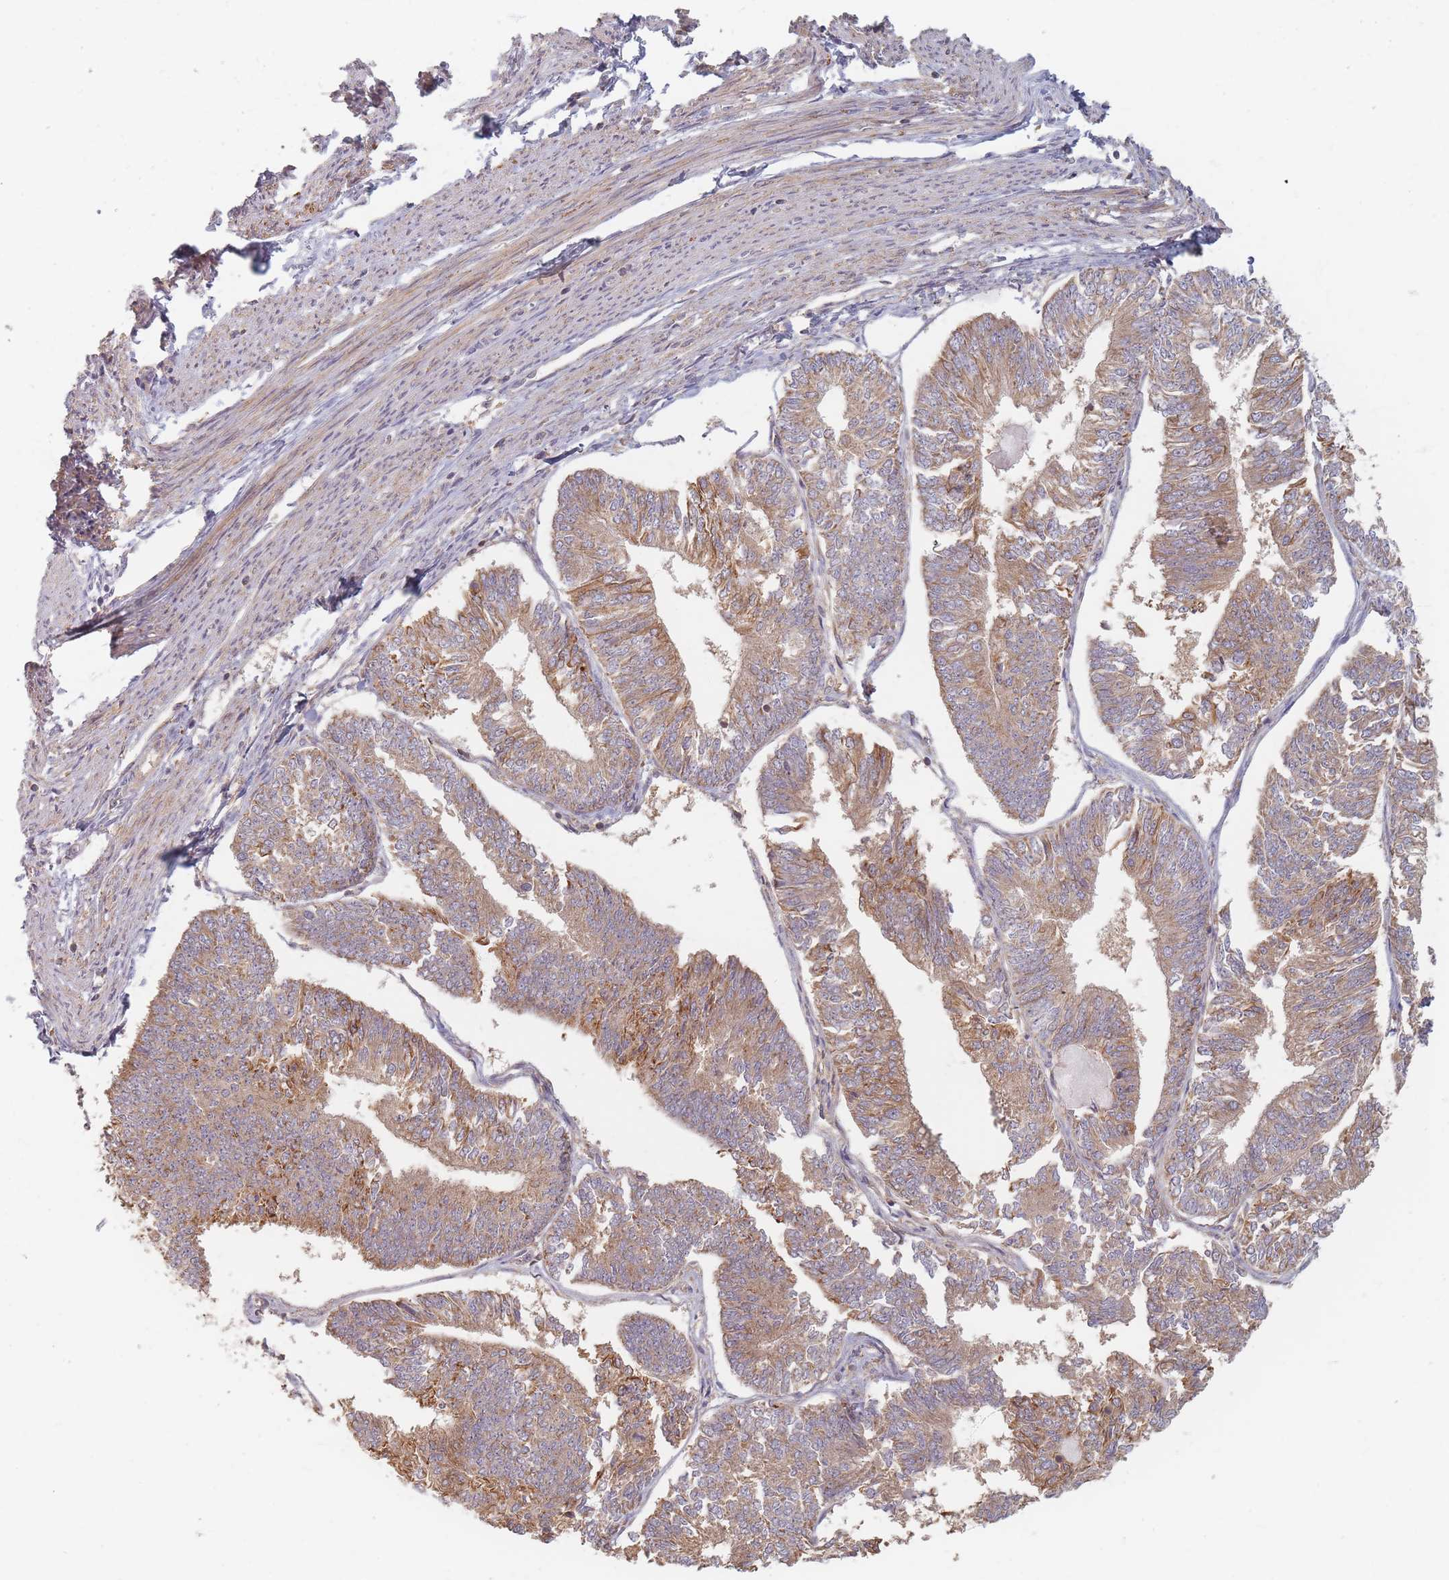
{"staining": {"intensity": "moderate", "quantity": ">75%", "location": "cytoplasmic/membranous"}, "tissue": "endometrial cancer", "cell_type": "Tumor cells", "image_type": "cancer", "snomed": [{"axis": "morphology", "description": "Adenocarcinoma, NOS"}, {"axis": "topography", "description": "Endometrium"}], "caption": "Tumor cells demonstrate medium levels of moderate cytoplasmic/membranous staining in approximately >75% of cells in endometrial adenocarcinoma. (IHC, brightfield microscopy, high magnification).", "gene": "SLC35F3", "patient": {"sex": "female", "age": 58}}